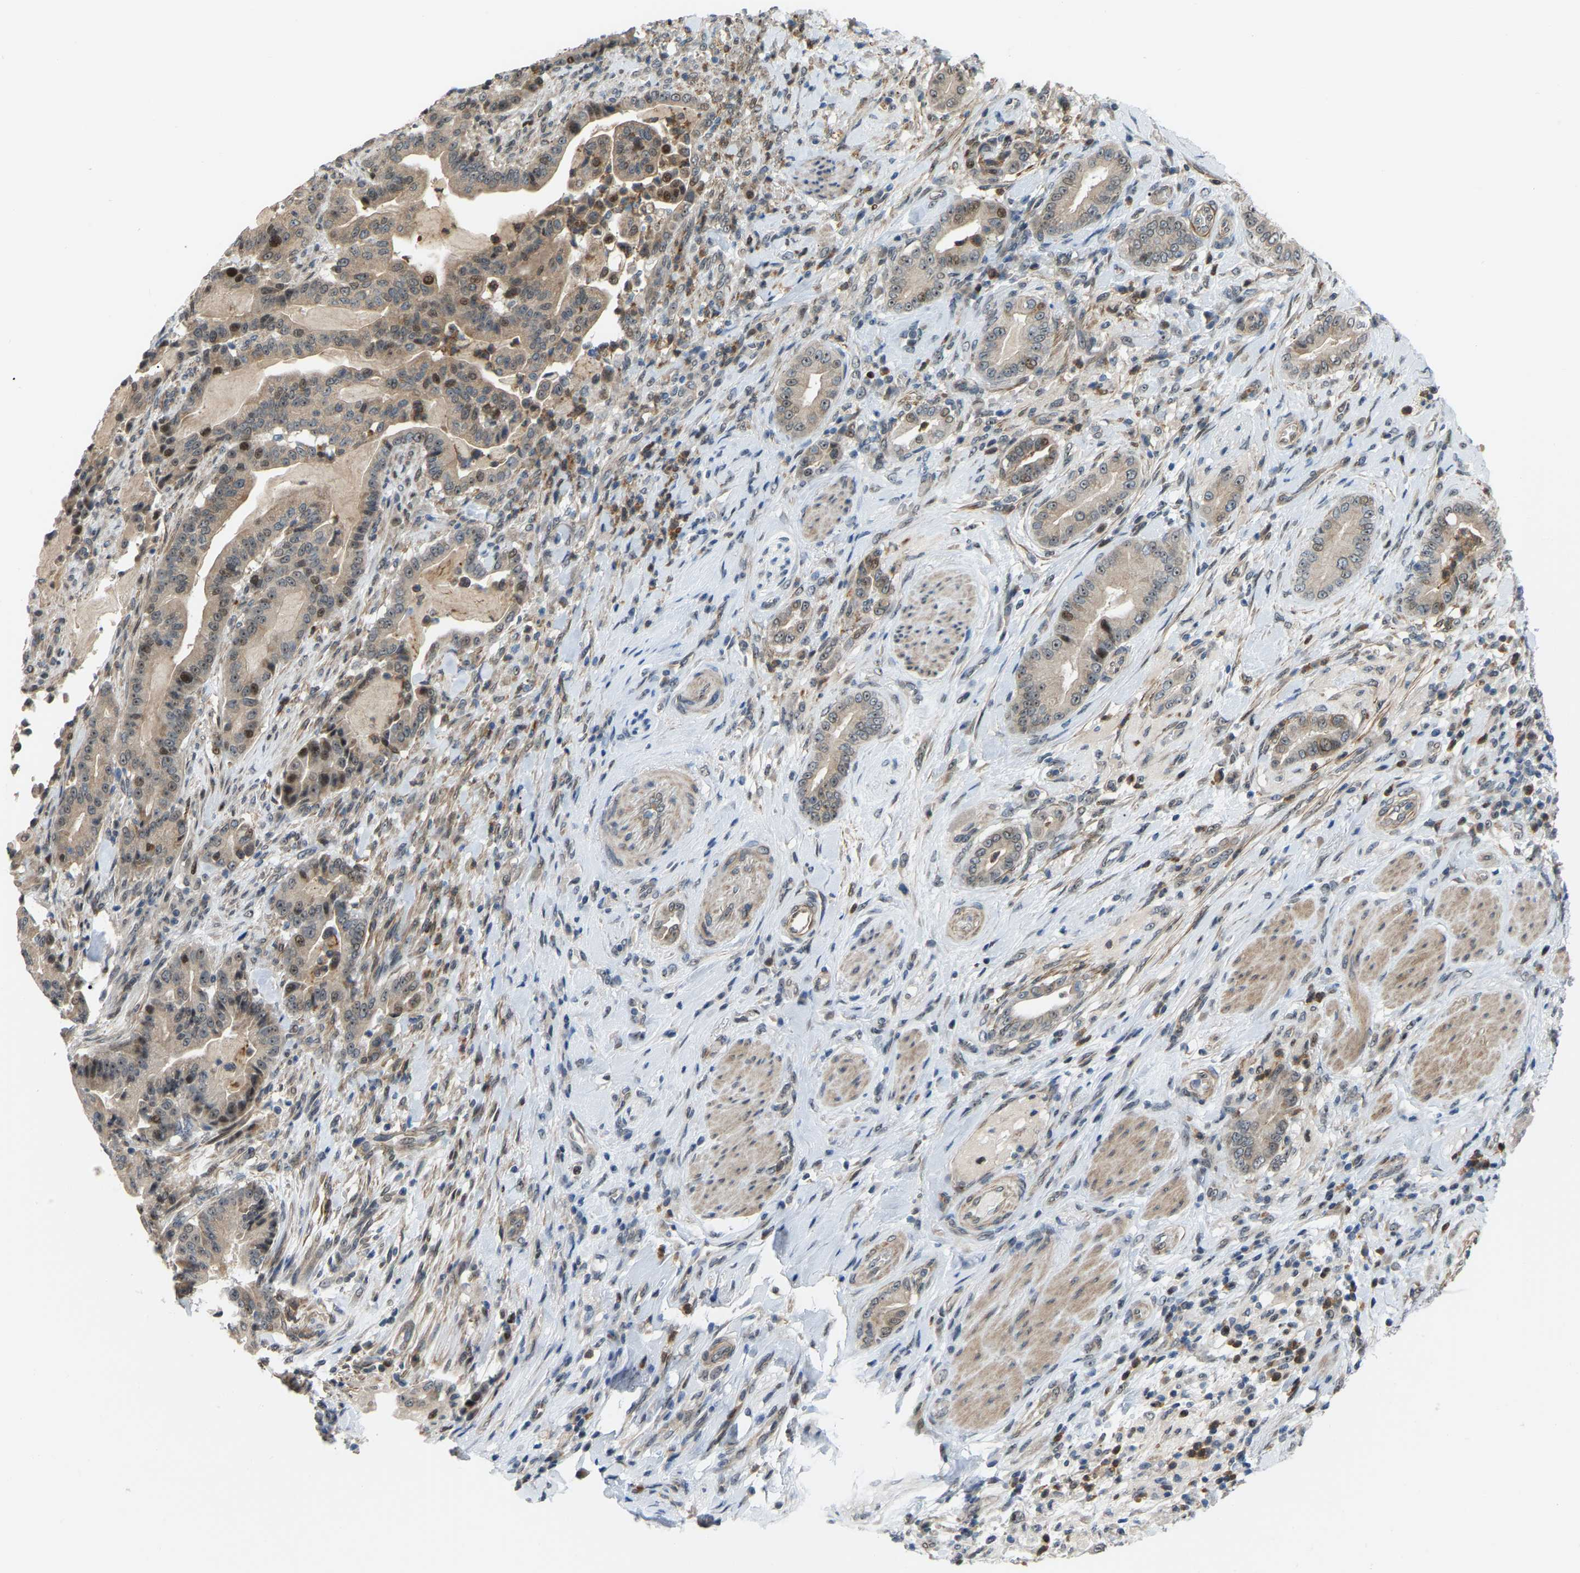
{"staining": {"intensity": "weak", "quantity": ">75%", "location": "cytoplasmic/membranous,nuclear"}, "tissue": "pancreatic cancer", "cell_type": "Tumor cells", "image_type": "cancer", "snomed": [{"axis": "morphology", "description": "Normal tissue, NOS"}, {"axis": "morphology", "description": "Adenocarcinoma, NOS"}, {"axis": "topography", "description": "Pancreas"}], "caption": "The histopathology image displays staining of pancreatic adenocarcinoma, revealing weak cytoplasmic/membranous and nuclear protein expression (brown color) within tumor cells.", "gene": "CROT", "patient": {"sex": "male", "age": 63}}